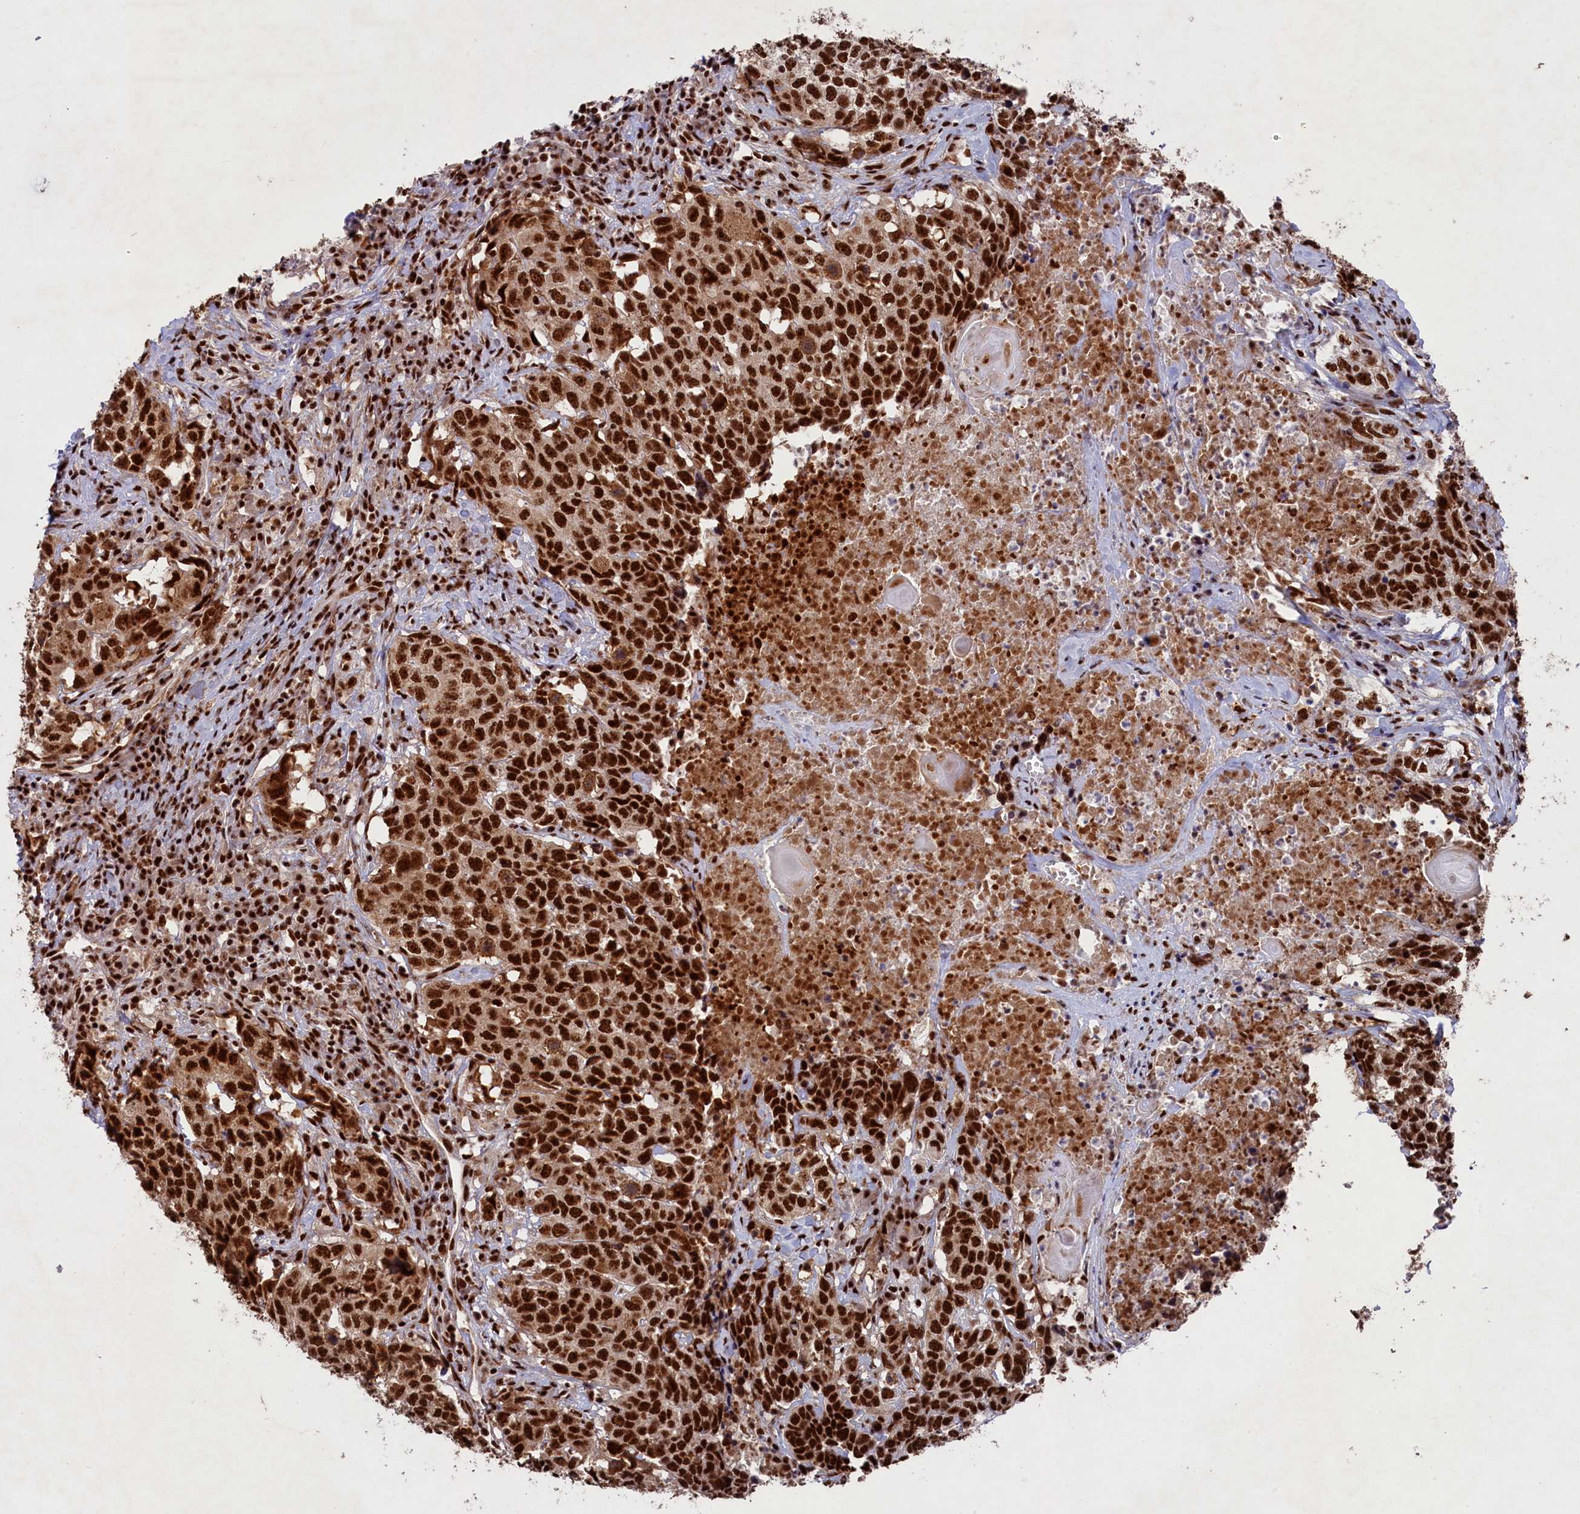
{"staining": {"intensity": "strong", "quantity": ">75%", "location": "nuclear"}, "tissue": "head and neck cancer", "cell_type": "Tumor cells", "image_type": "cancer", "snomed": [{"axis": "morphology", "description": "Squamous cell carcinoma, NOS"}, {"axis": "topography", "description": "Head-Neck"}], "caption": "Squamous cell carcinoma (head and neck) was stained to show a protein in brown. There is high levels of strong nuclear positivity in about >75% of tumor cells. (Stains: DAB in brown, nuclei in blue, Microscopy: brightfield microscopy at high magnification).", "gene": "PRPF31", "patient": {"sex": "male", "age": 66}}